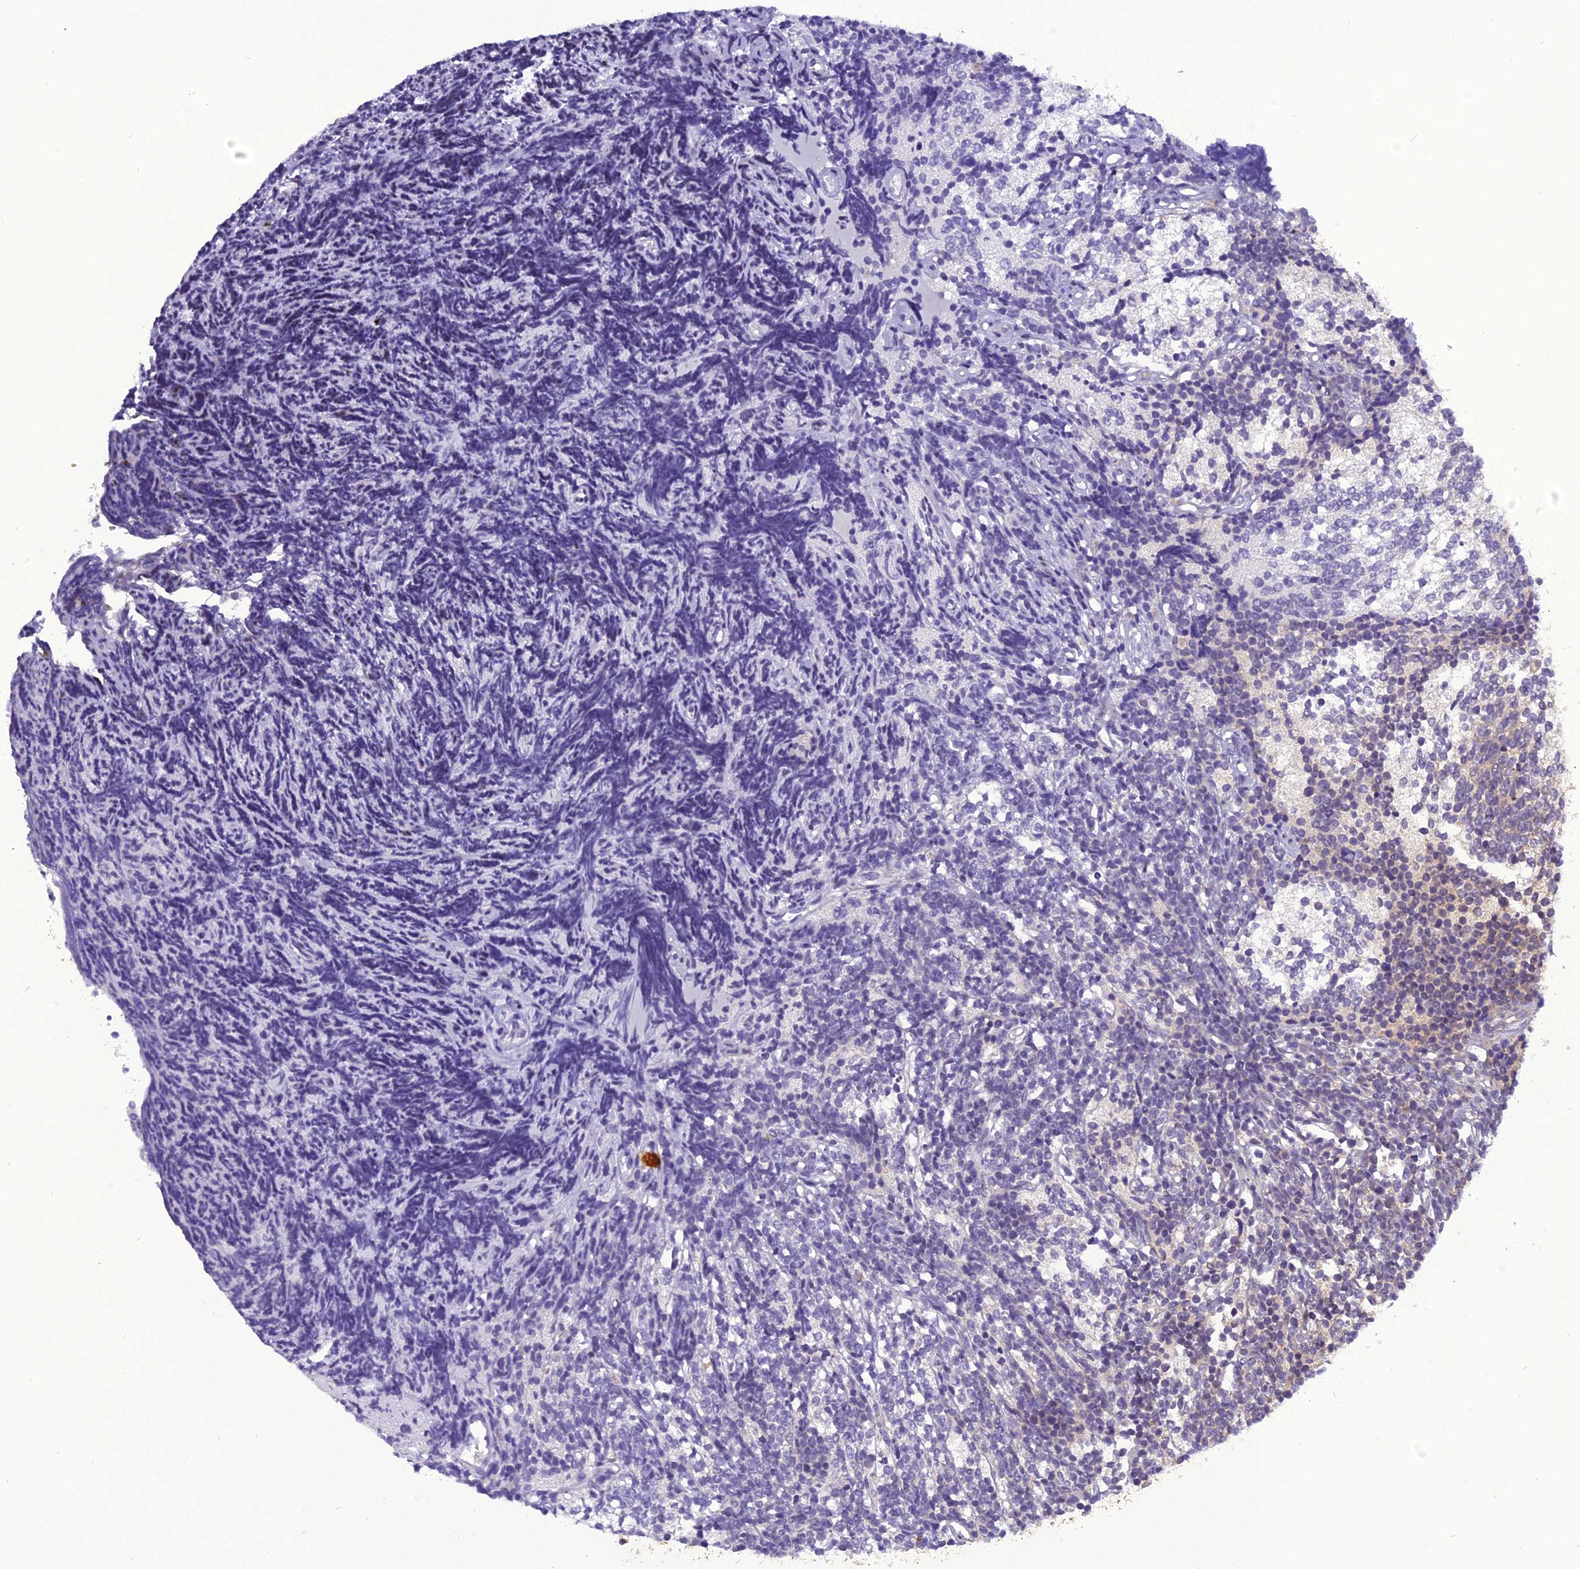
{"staining": {"intensity": "negative", "quantity": "none", "location": "none"}, "tissue": "glioma", "cell_type": "Tumor cells", "image_type": "cancer", "snomed": [{"axis": "morphology", "description": "Glioma, malignant, Low grade"}, {"axis": "topography", "description": "Brain"}], "caption": "A photomicrograph of malignant glioma (low-grade) stained for a protein shows no brown staining in tumor cells.", "gene": "RABGGTA", "patient": {"sex": "female", "age": 1}}